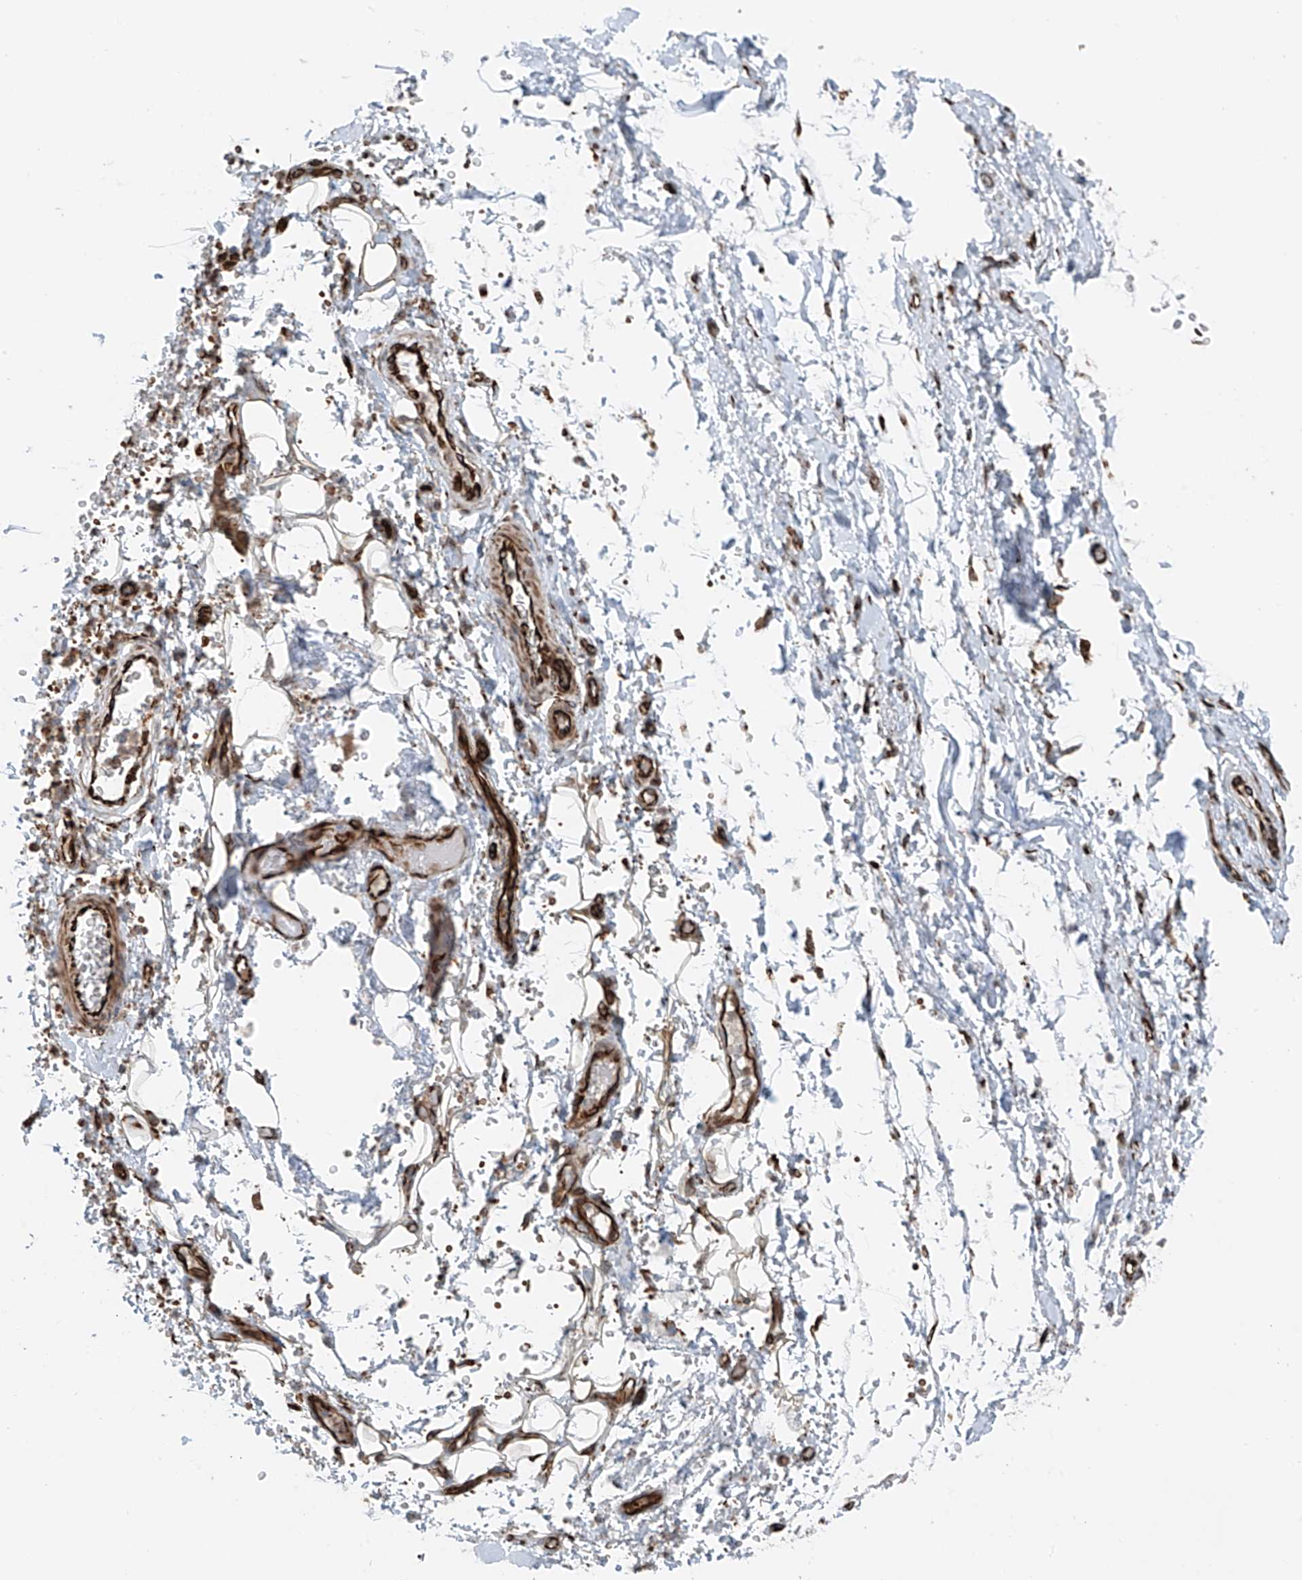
{"staining": {"intensity": "weak", "quantity": ">75%", "location": "cytoplasmic/membranous"}, "tissue": "adipose tissue", "cell_type": "Adipocytes", "image_type": "normal", "snomed": [{"axis": "morphology", "description": "Normal tissue, NOS"}, {"axis": "morphology", "description": "Adenocarcinoma, NOS"}, {"axis": "topography", "description": "Stomach, upper"}, {"axis": "topography", "description": "Peripheral nerve tissue"}], "caption": "Benign adipose tissue was stained to show a protein in brown. There is low levels of weak cytoplasmic/membranous staining in approximately >75% of adipocytes. Immunohistochemistry stains the protein in brown and the nuclei are stained blue.", "gene": "ERLEC1", "patient": {"sex": "male", "age": 62}}